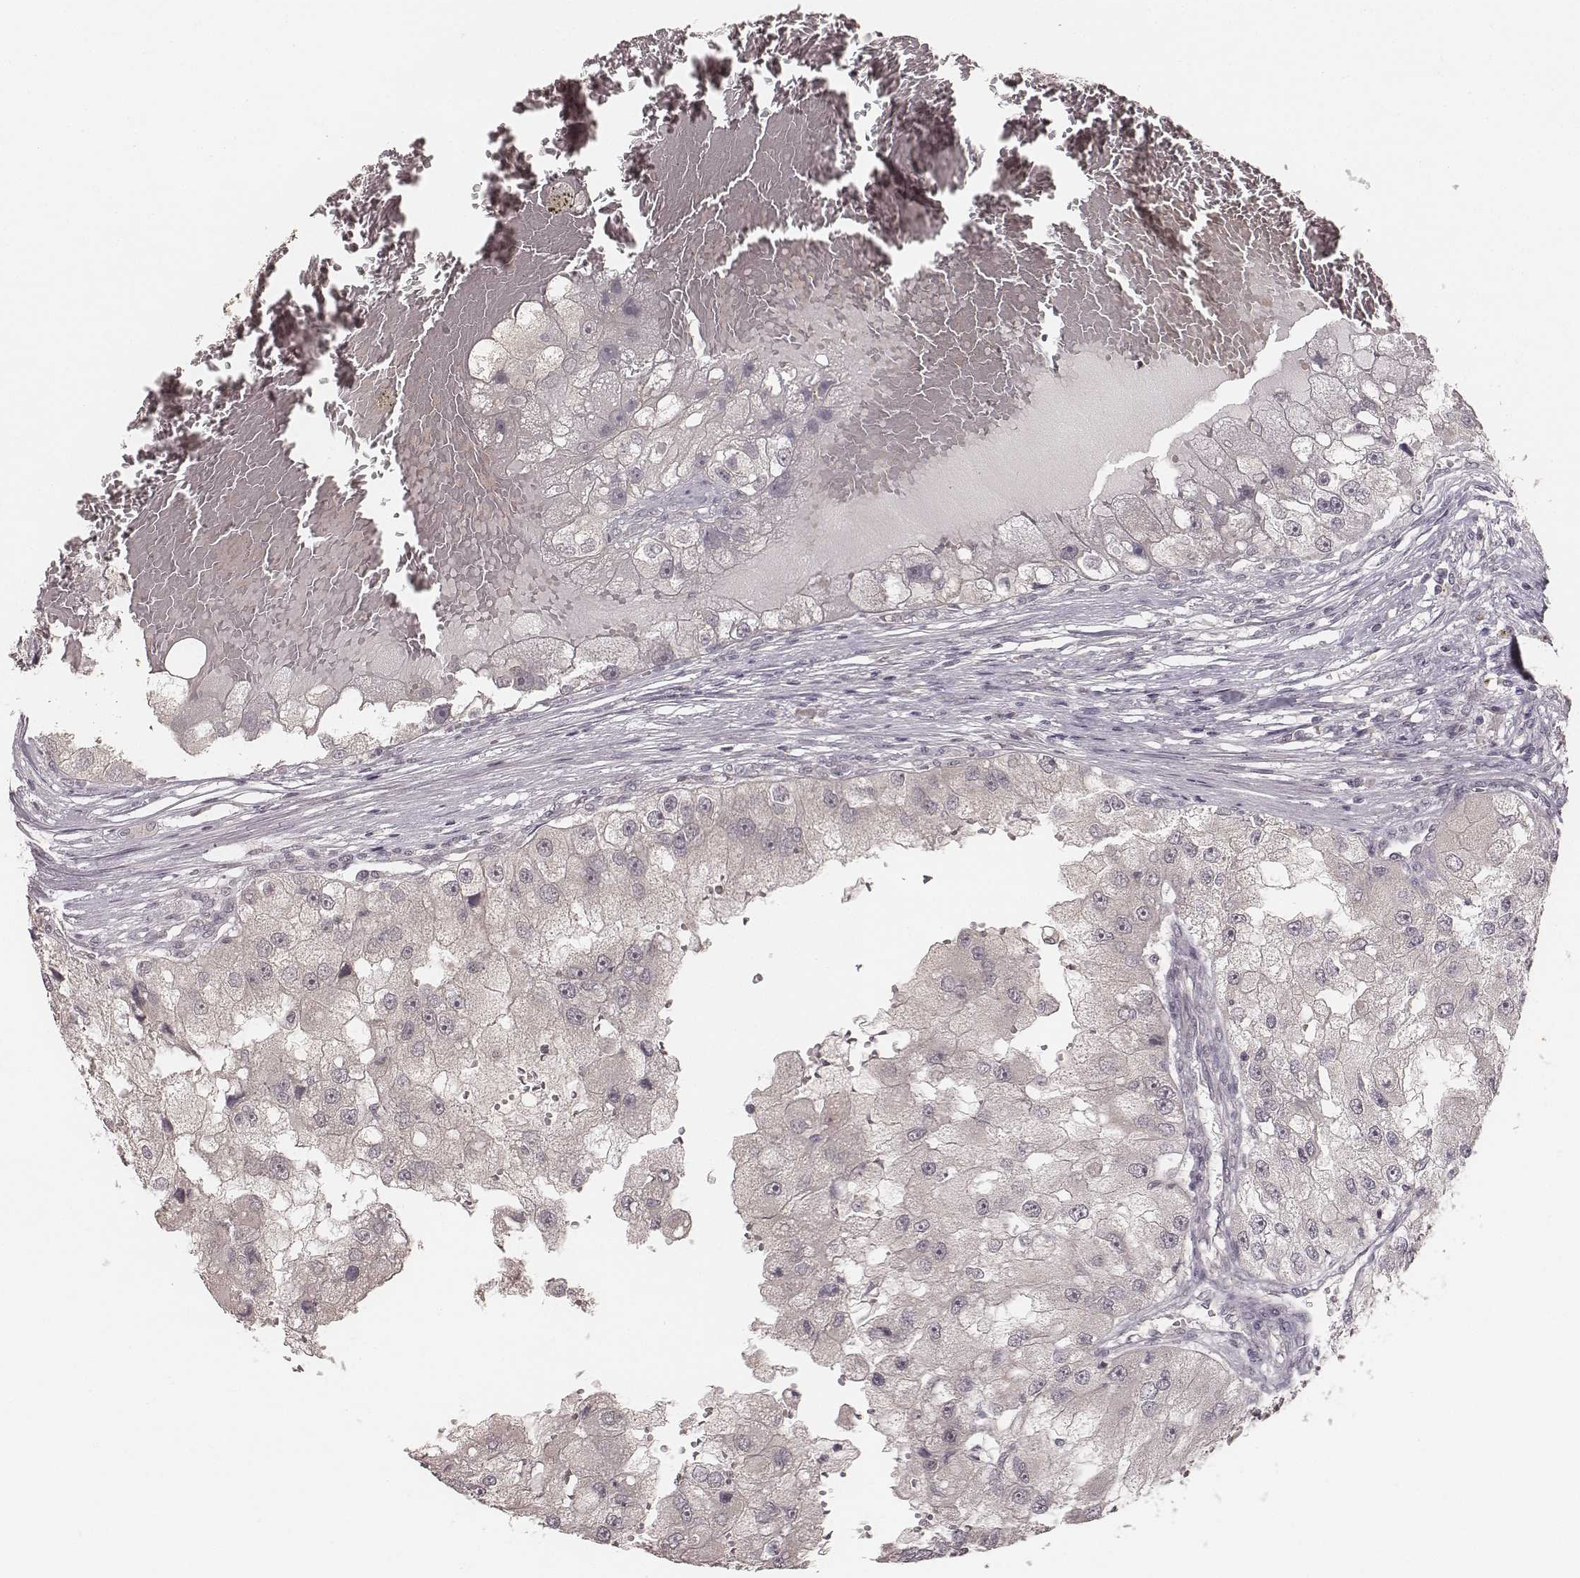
{"staining": {"intensity": "negative", "quantity": "none", "location": "none"}, "tissue": "renal cancer", "cell_type": "Tumor cells", "image_type": "cancer", "snomed": [{"axis": "morphology", "description": "Adenocarcinoma, NOS"}, {"axis": "topography", "description": "Kidney"}], "caption": "IHC image of neoplastic tissue: renal cancer (adenocarcinoma) stained with DAB (3,3'-diaminobenzidine) reveals no significant protein positivity in tumor cells. The staining was performed using DAB to visualize the protein expression in brown, while the nuclei were stained in blue with hematoxylin (Magnification: 20x).", "gene": "LY6K", "patient": {"sex": "male", "age": 63}}